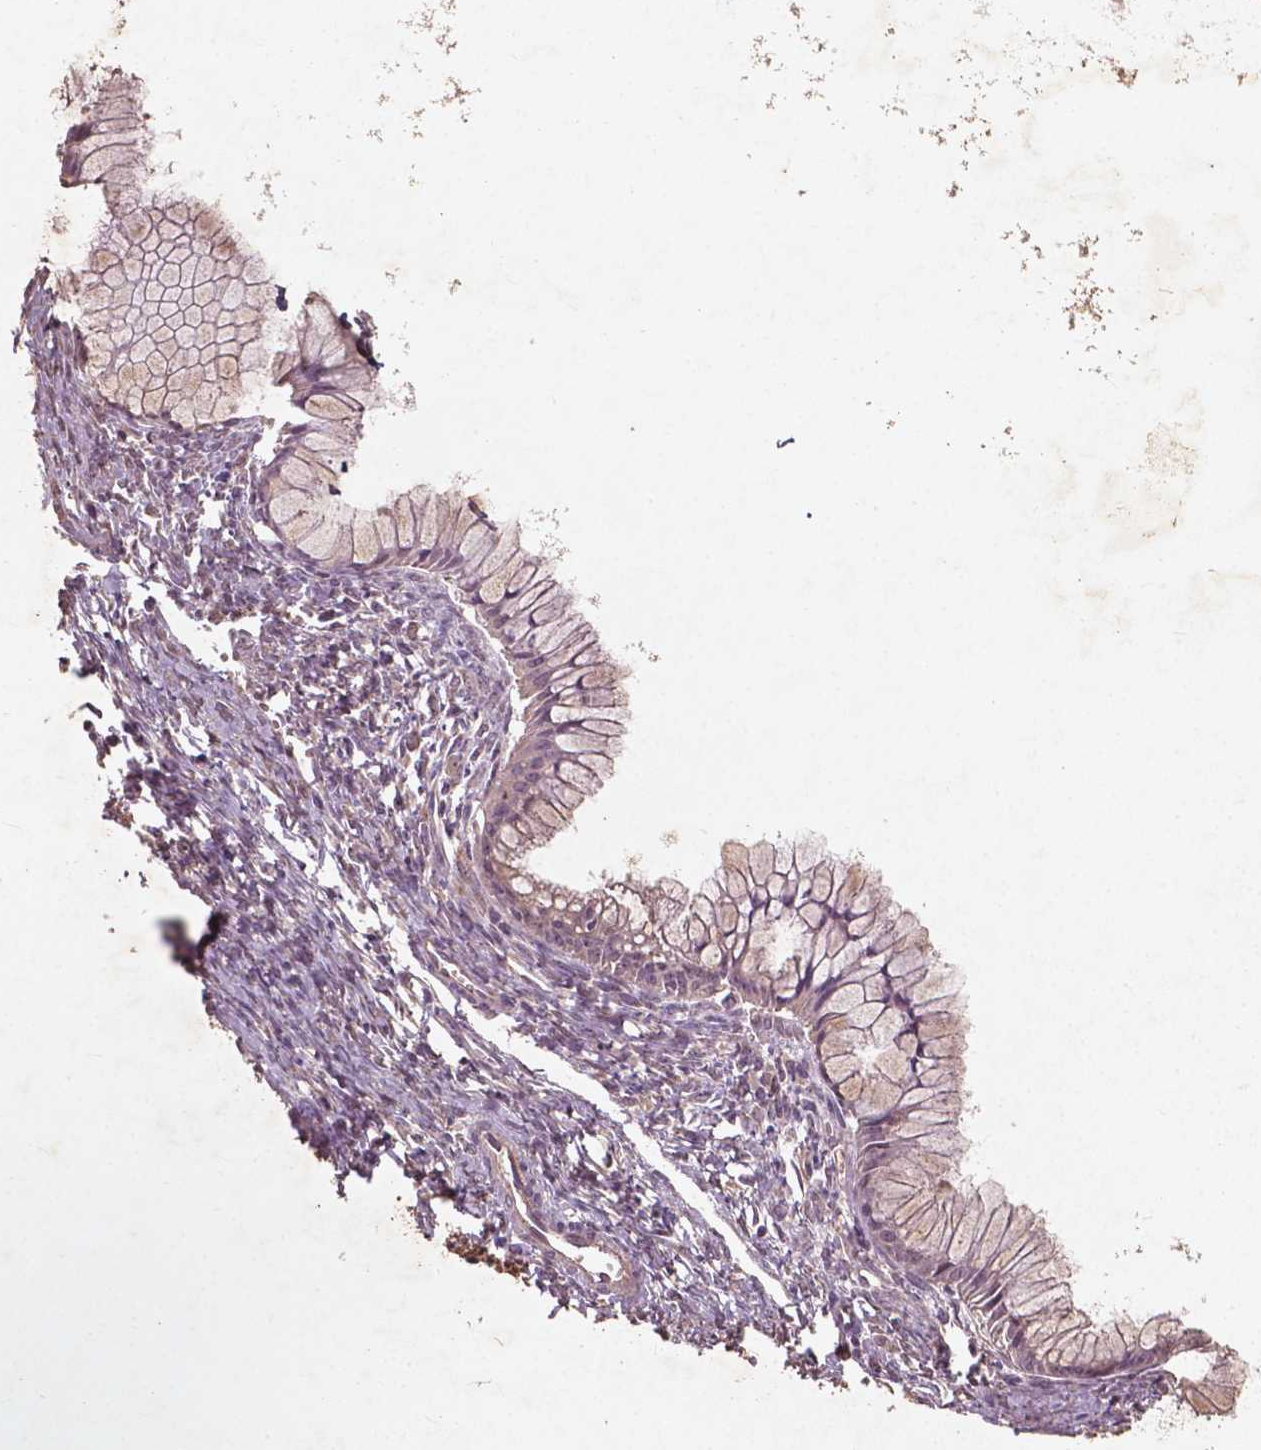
{"staining": {"intensity": "weak", "quantity": ">75%", "location": "cytoplasmic/membranous"}, "tissue": "ovarian cancer", "cell_type": "Tumor cells", "image_type": "cancer", "snomed": [{"axis": "morphology", "description": "Cystadenocarcinoma, mucinous, NOS"}, {"axis": "topography", "description": "Ovary"}], "caption": "A brown stain labels weak cytoplasmic/membranous expression of a protein in human ovarian cancer tumor cells.", "gene": "ST6GALNAC5", "patient": {"sex": "female", "age": 41}}